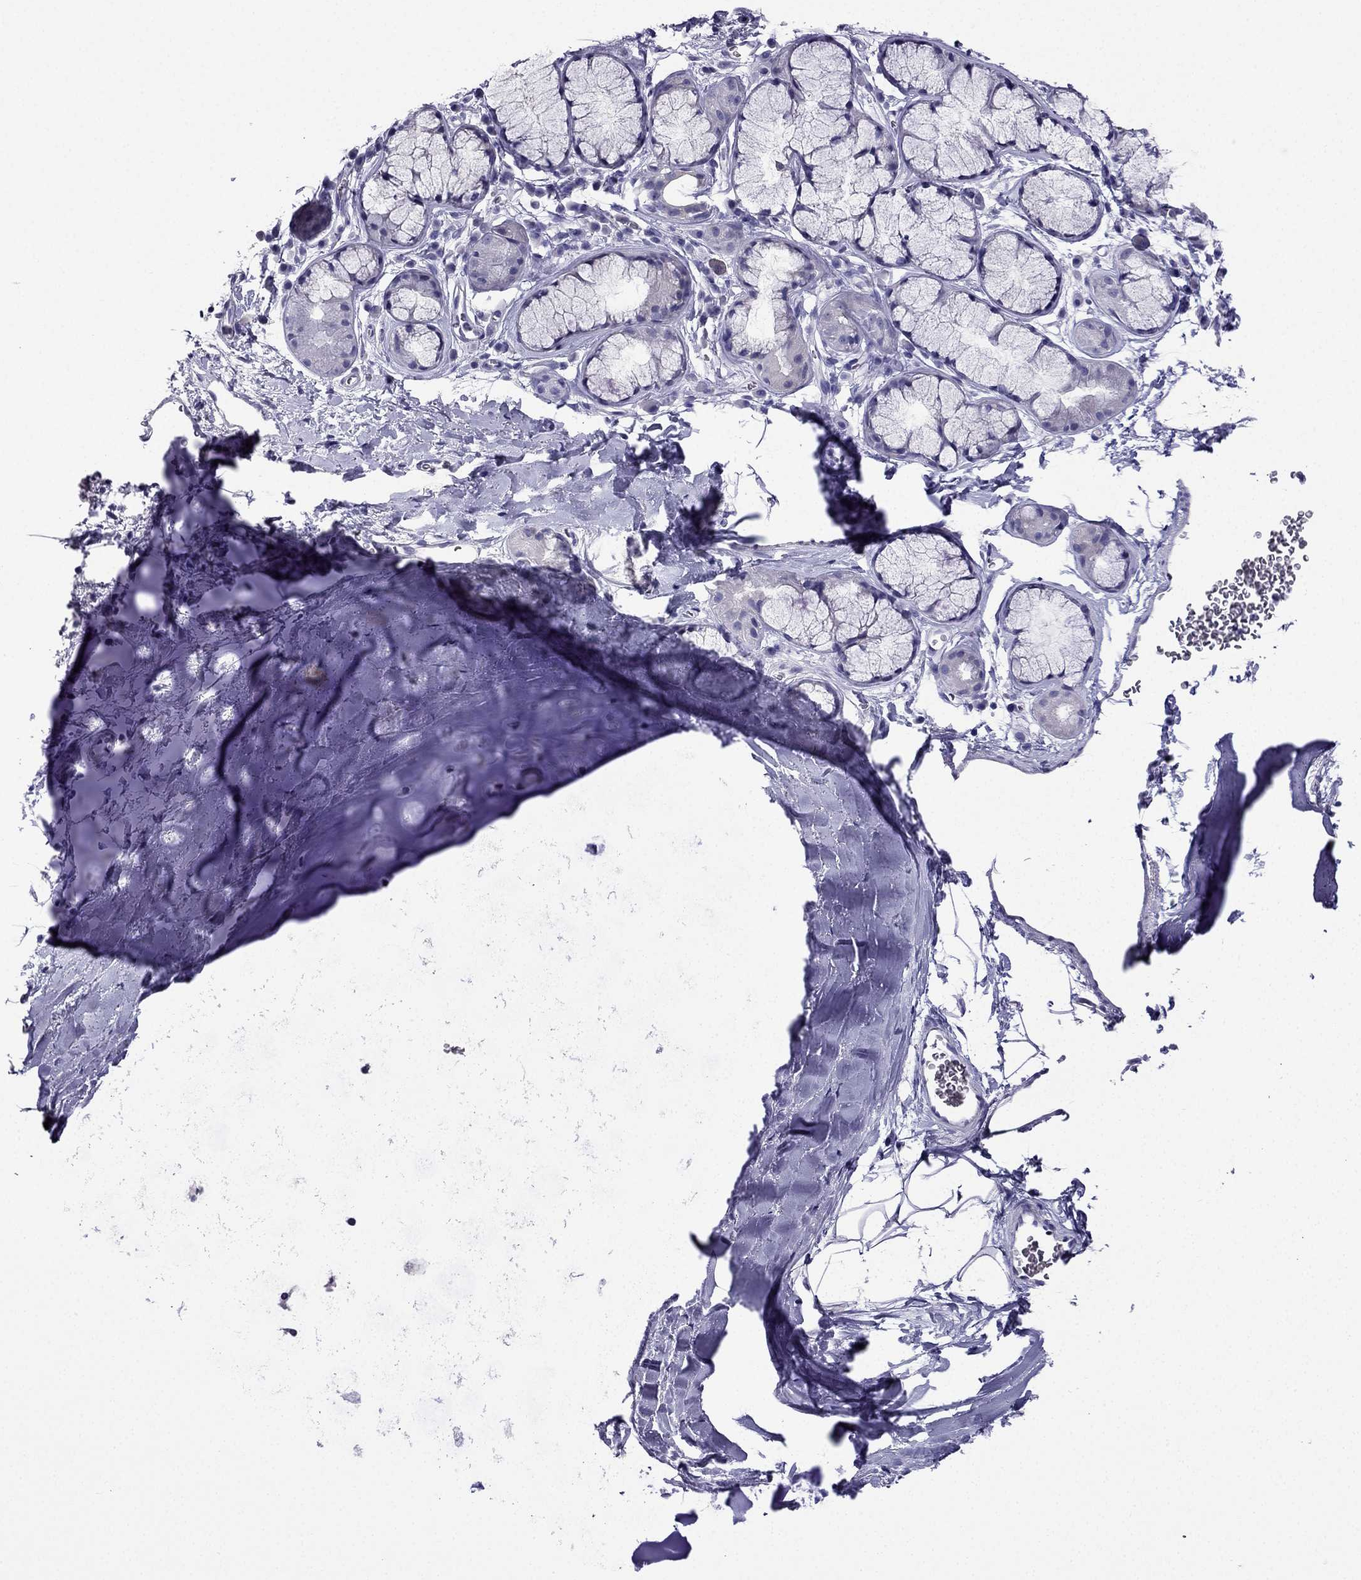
{"staining": {"intensity": "negative", "quantity": "none", "location": "none"}, "tissue": "bronchus", "cell_type": "Respiratory epithelial cells", "image_type": "normal", "snomed": [{"axis": "morphology", "description": "Normal tissue, NOS"}, {"axis": "topography", "description": "Cartilage tissue"}, {"axis": "topography", "description": "Bronchus"}], "caption": "This is an immunohistochemistry histopathology image of unremarkable human bronchus. There is no staining in respiratory epithelial cells.", "gene": "KCNJ10", "patient": {"sex": "male", "age": 58}}